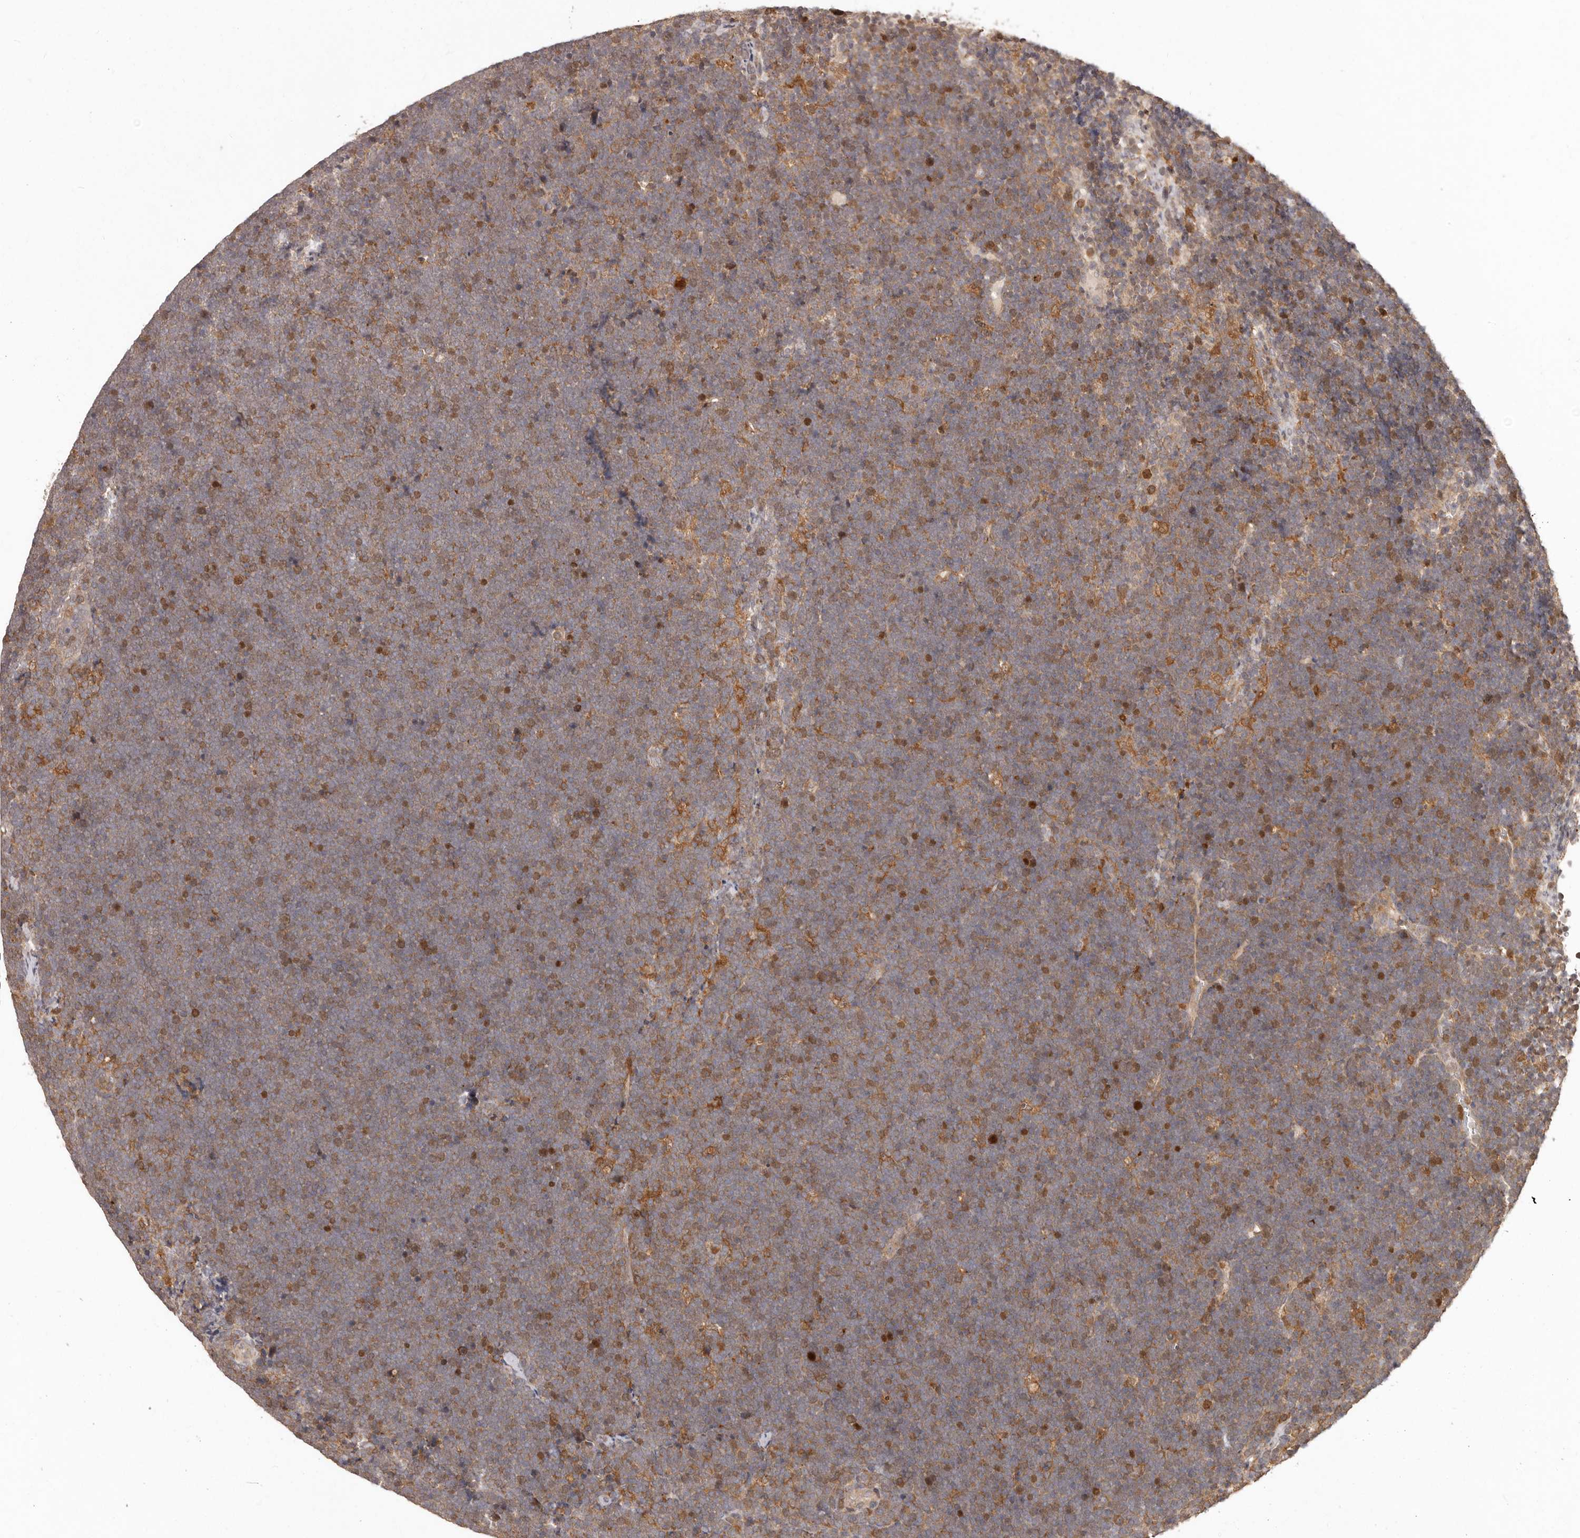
{"staining": {"intensity": "moderate", "quantity": "25%-75%", "location": "cytoplasmic/membranous,nuclear"}, "tissue": "lymphoma", "cell_type": "Tumor cells", "image_type": "cancer", "snomed": [{"axis": "morphology", "description": "Malignant lymphoma, non-Hodgkin's type, High grade"}, {"axis": "topography", "description": "Lymph node"}], "caption": "Protein expression analysis of human lymphoma reveals moderate cytoplasmic/membranous and nuclear expression in about 25%-75% of tumor cells.", "gene": "RNF187", "patient": {"sex": "male", "age": 13}}